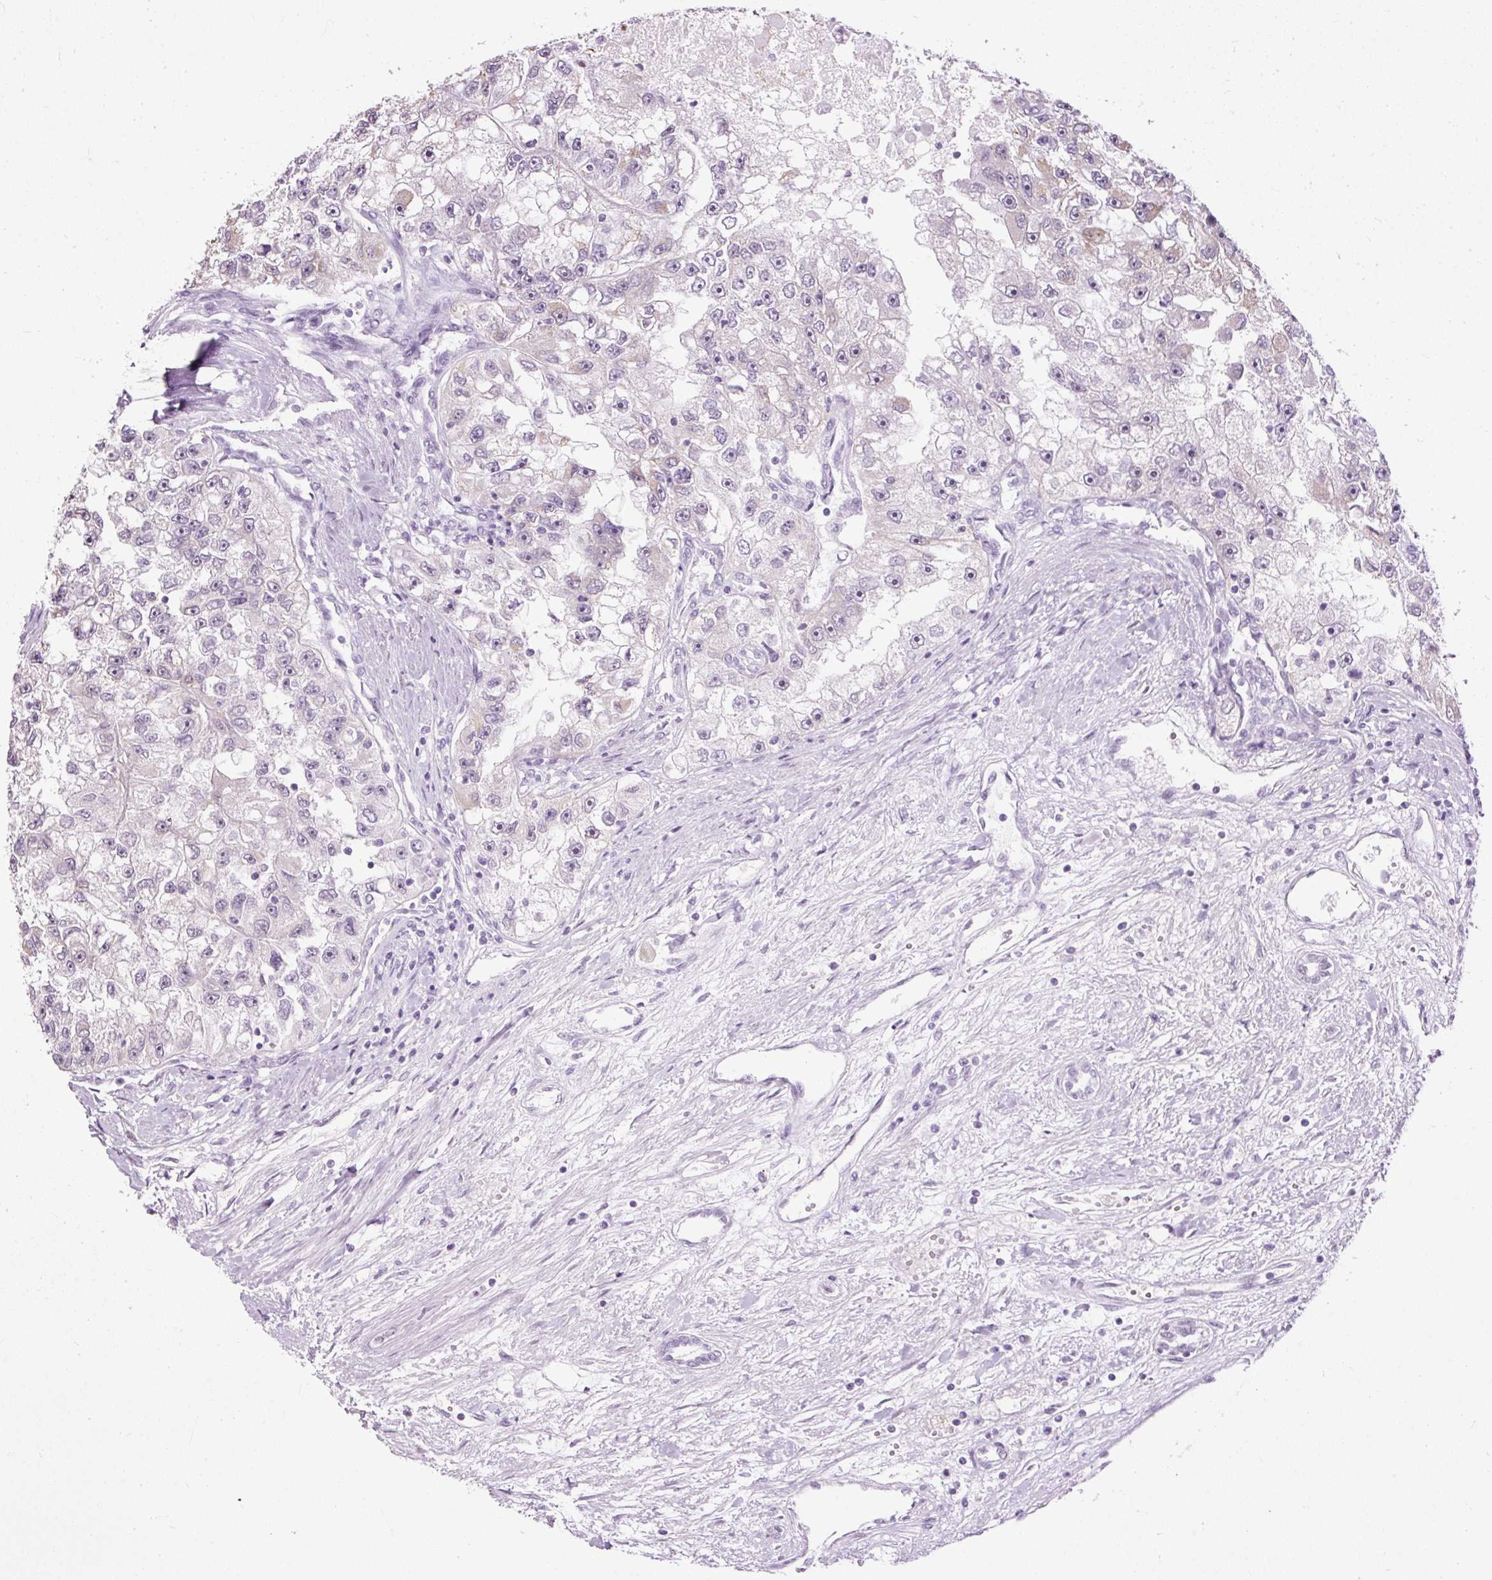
{"staining": {"intensity": "weak", "quantity": "<25%", "location": "nuclear"}, "tissue": "renal cancer", "cell_type": "Tumor cells", "image_type": "cancer", "snomed": [{"axis": "morphology", "description": "Adenocarcinoma, NOS"}, {"axis": "topography", "description": "Kidney"}], "caption": "There is no significant expression in tumor cells of renal cancer. (DAB immunohistochemistry (IHC) visualized using brightfield microscopy, high magnification).", "gene": "PDE6B", "patient": {"sex": "male", "age": 63}}